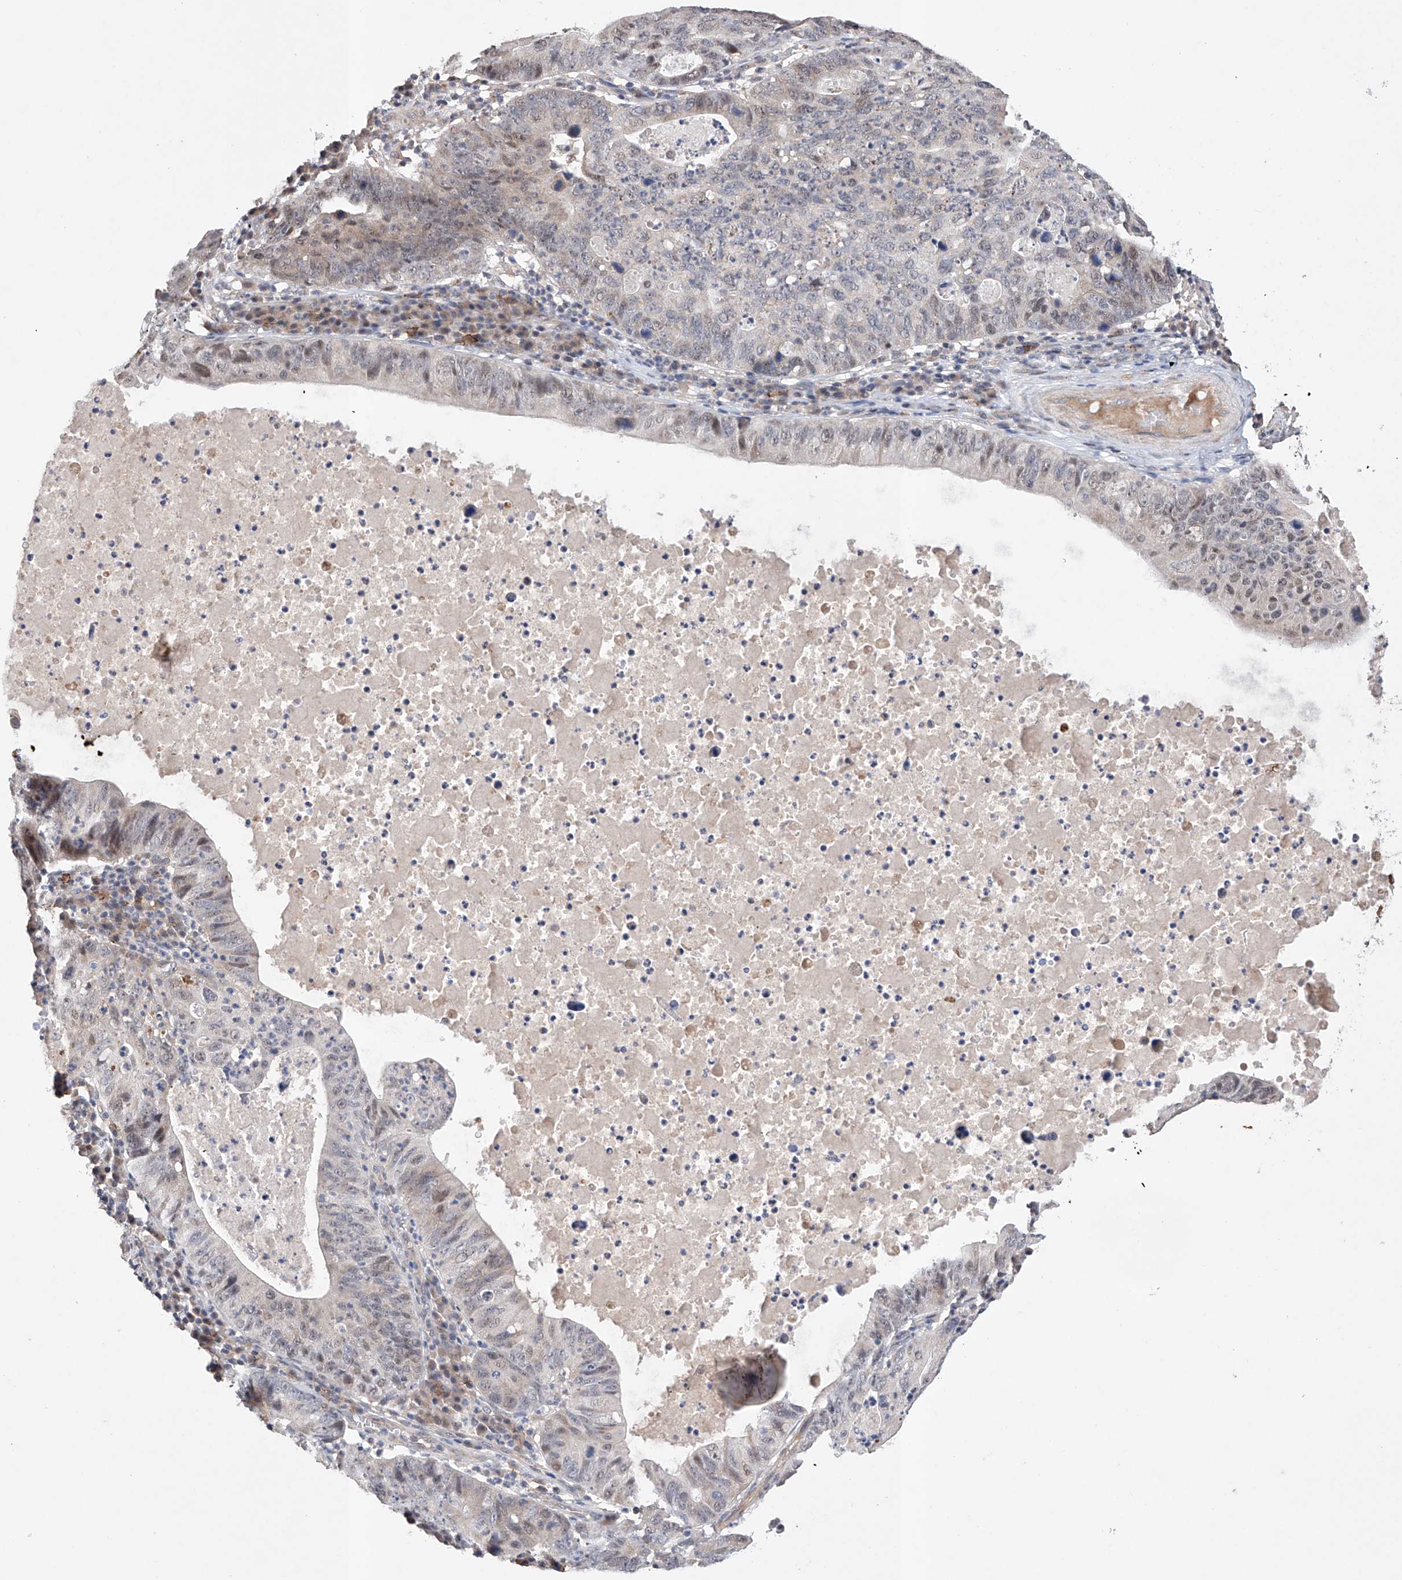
{"staining": {"intensity": "weak", "quantity": "25%-75%", "location": "nuclear"}, "tissue": "stomach cancer", "cell_type": "Tumor cells", "image_type": "cancer", "snomed": [{"axis": "morphology", "description": "Adenocarcinoma, NOS"}, {"axis": "topography", "description": "Stomach"}], "caption": "Immunohistochemical staining of adenocarcinoma (stomach) exhibits weak nuclear protein positivity in about 25%-75% of tumor cells. The staining was performed using DAB to visualize the protein expression in brown, while the nuclei were stained in blue with hematoxylin (Magnification: 20x).", "gene": "AFG1L", "patient": {"sex": "male", "age": 59}}